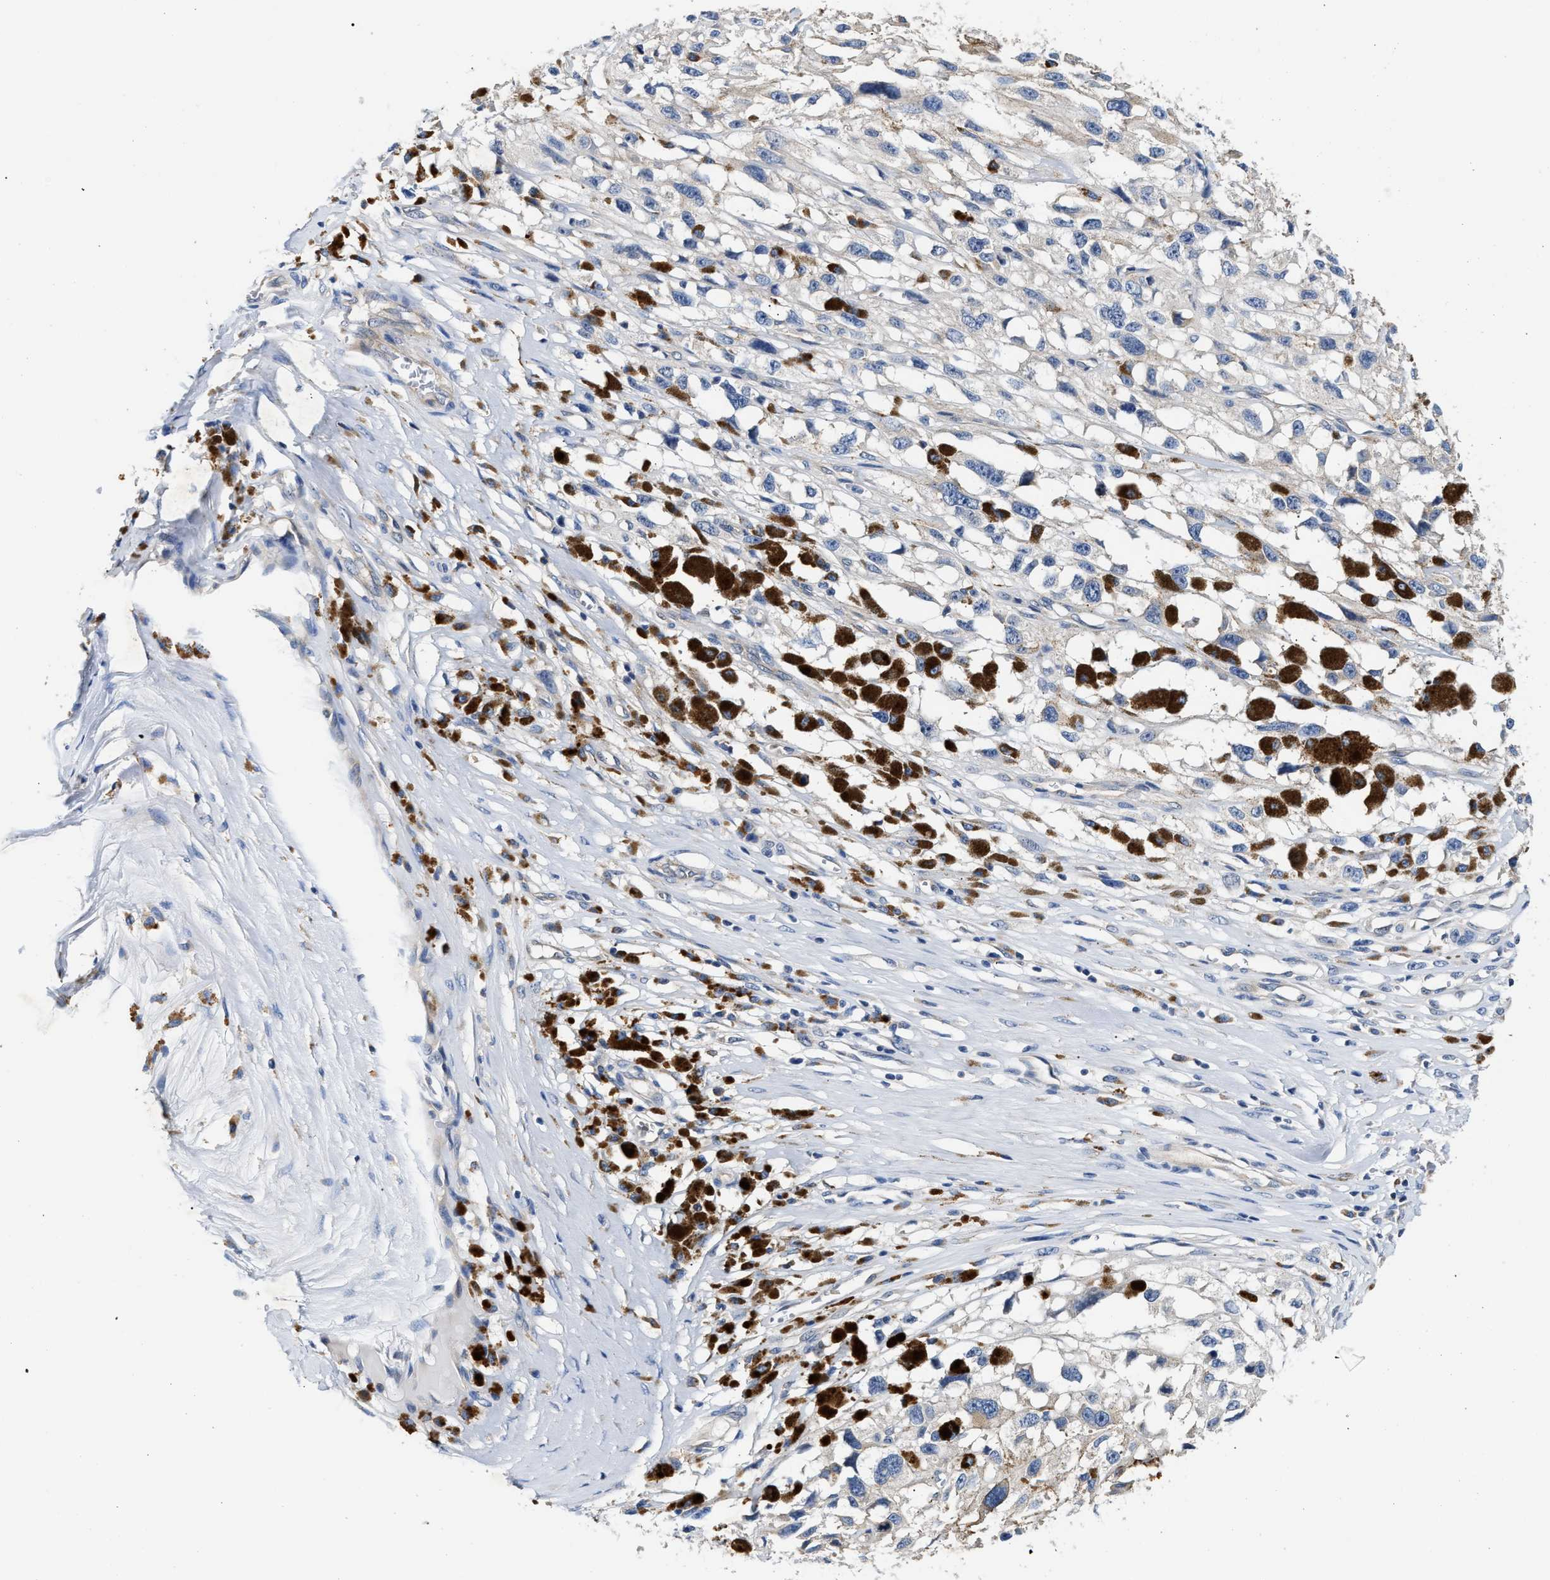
{"staining": {"intensity": "negative", "quantity": "none", "location": "none"}, "tissue": "melanoma", "cell_type": "Tumor cells", "image_type": "cancer", "snomed": [{"axis": "morphology", "description": "Malignant melanoma, Metastatic site"}, {"axis": "topography", "description": "Lymph node"}], "caption": "Malignant melanoma (metastatic site) was stained to show a protein in brown. There is no significant positivity in tumor cells.", "gene": "FAM185A", "patient": {"sex": "male", "age": 59}}